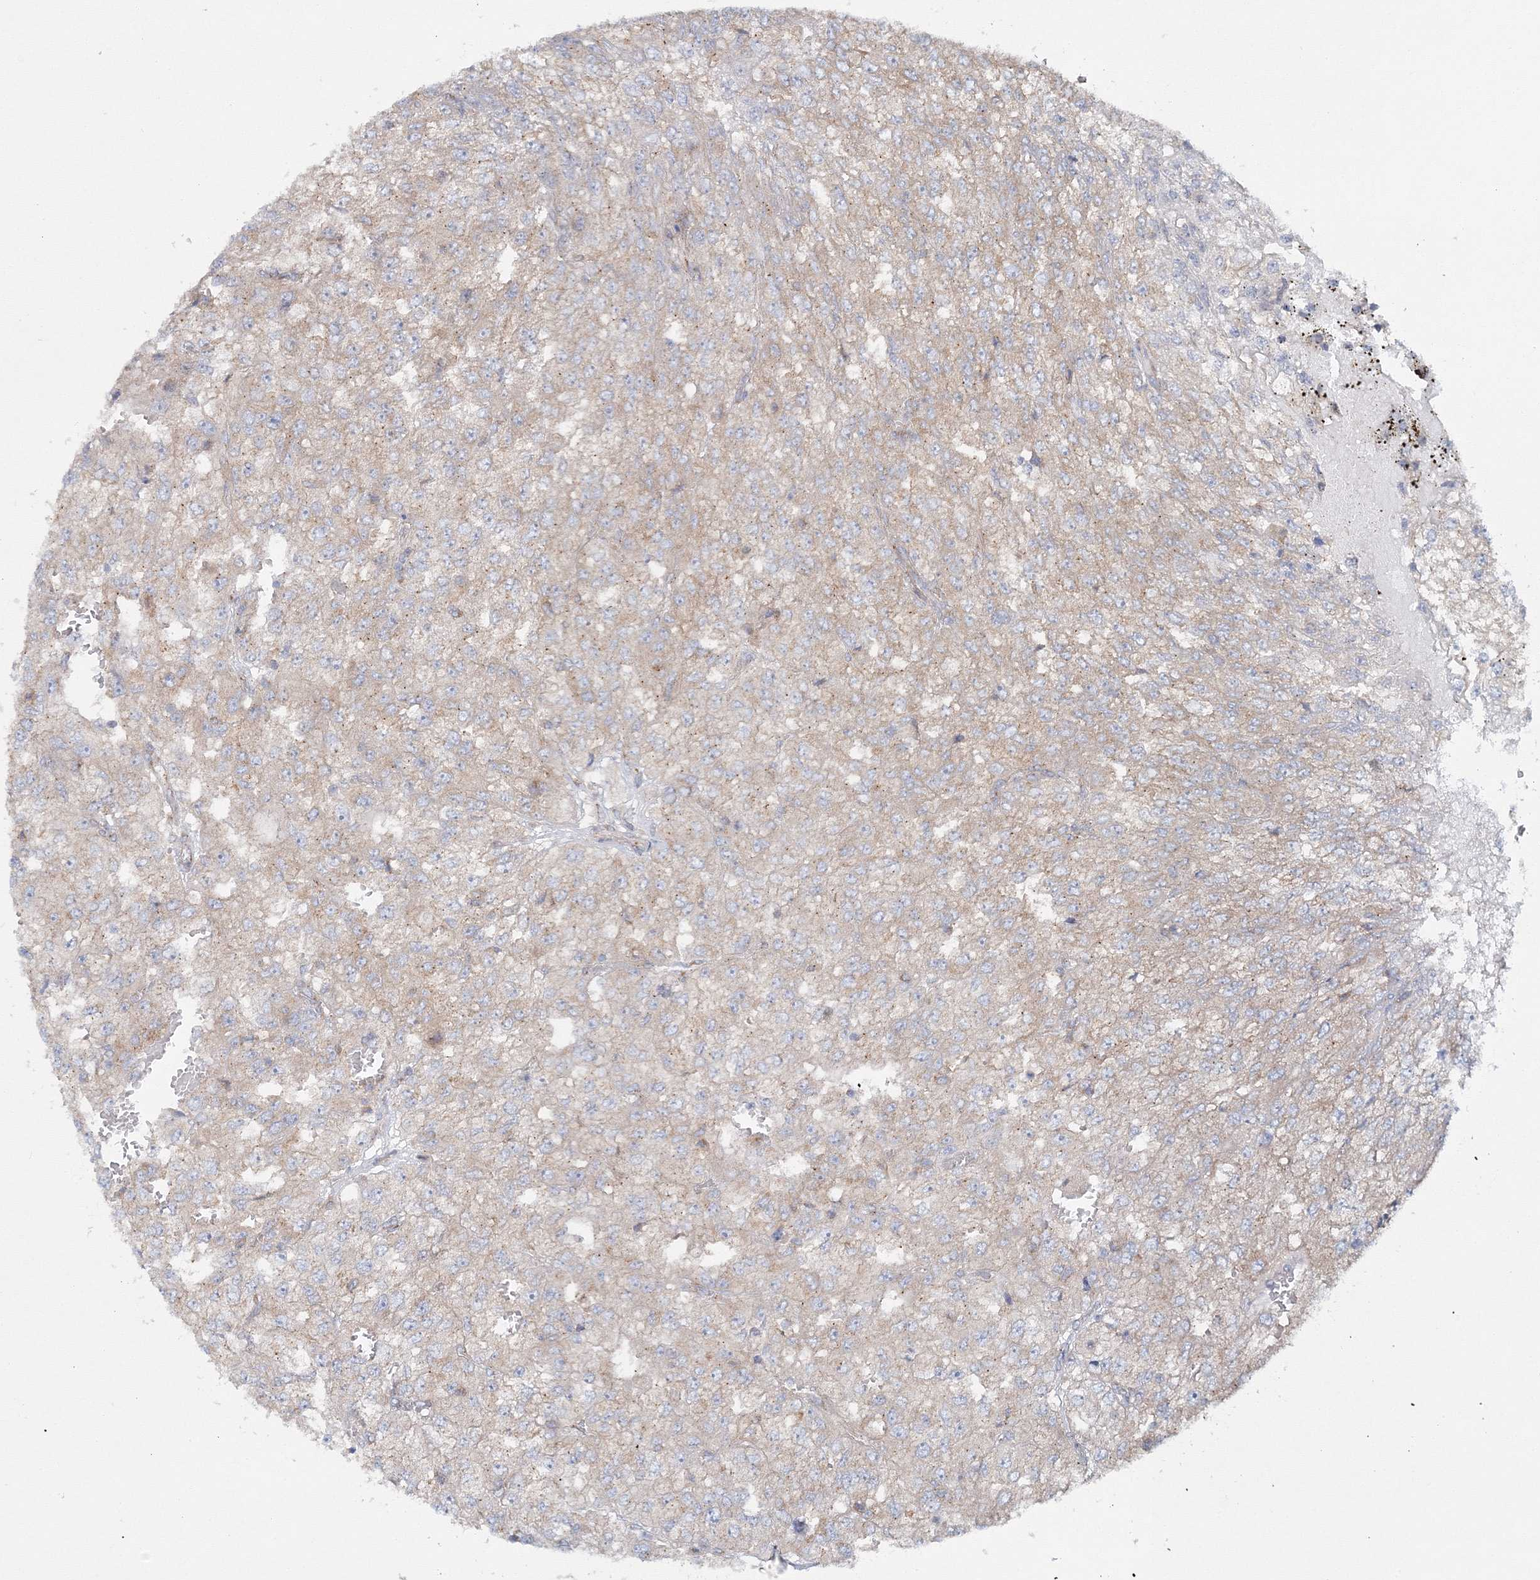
{"staining": {"intensity": "weak", "quantity": "<25%", "location": "cytoplasmic/membranous"}, "tissue": "renal cancer", "cell_type": "Tumor cells", "image_type": "cancer", "snomed": [{"axis": "morphology", "description": "Adenocarcinoma, NOS"}, {"axis": "topography", "description": "Kidney"}], "caption": "A micrograph of renal cancer (adenocarcinoma) stained for a protein exhibits no brown staining in tumor cells.", "gene": "SEC23IP", "patient": {"sex": "female", "age": 54}}